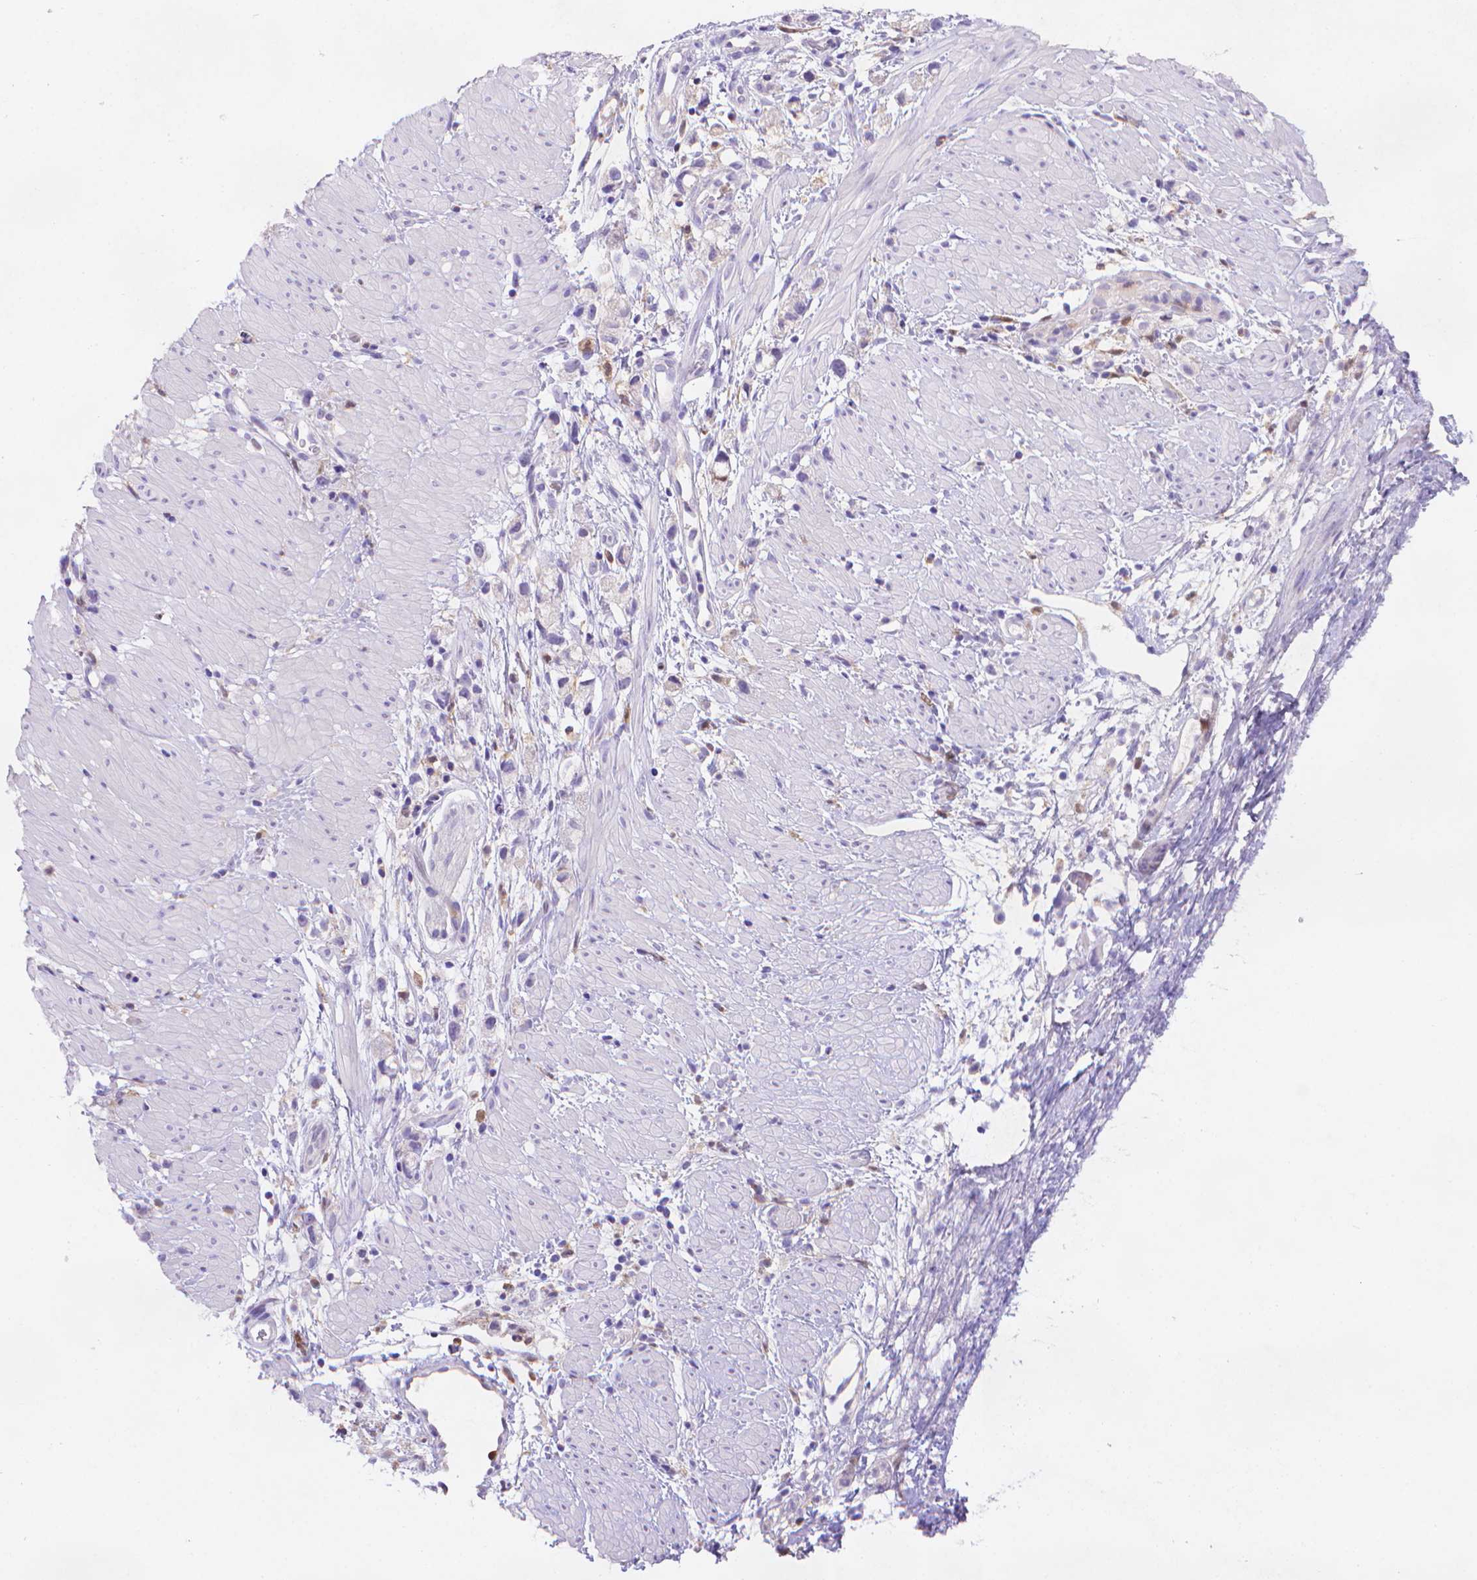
{"staining": {"intensity": "negative", "quantity": "none", "location": "none"}, "tissue": "stomach cancer", "cell_type": "Tumor cells", "image_type": "cancer", "snomed": [{"axis": "morphology", "description": "Adenocarcinoma, NOS"}, {"axis": "topography", "description": "Stomach"}], "caption": "Photomicrograph shows no protein staining in tumor cells of stomach cancer (adenocarcinoma) tissue.", "gene": "FGD2", "patient": {"sex": "female", "age": 59}}